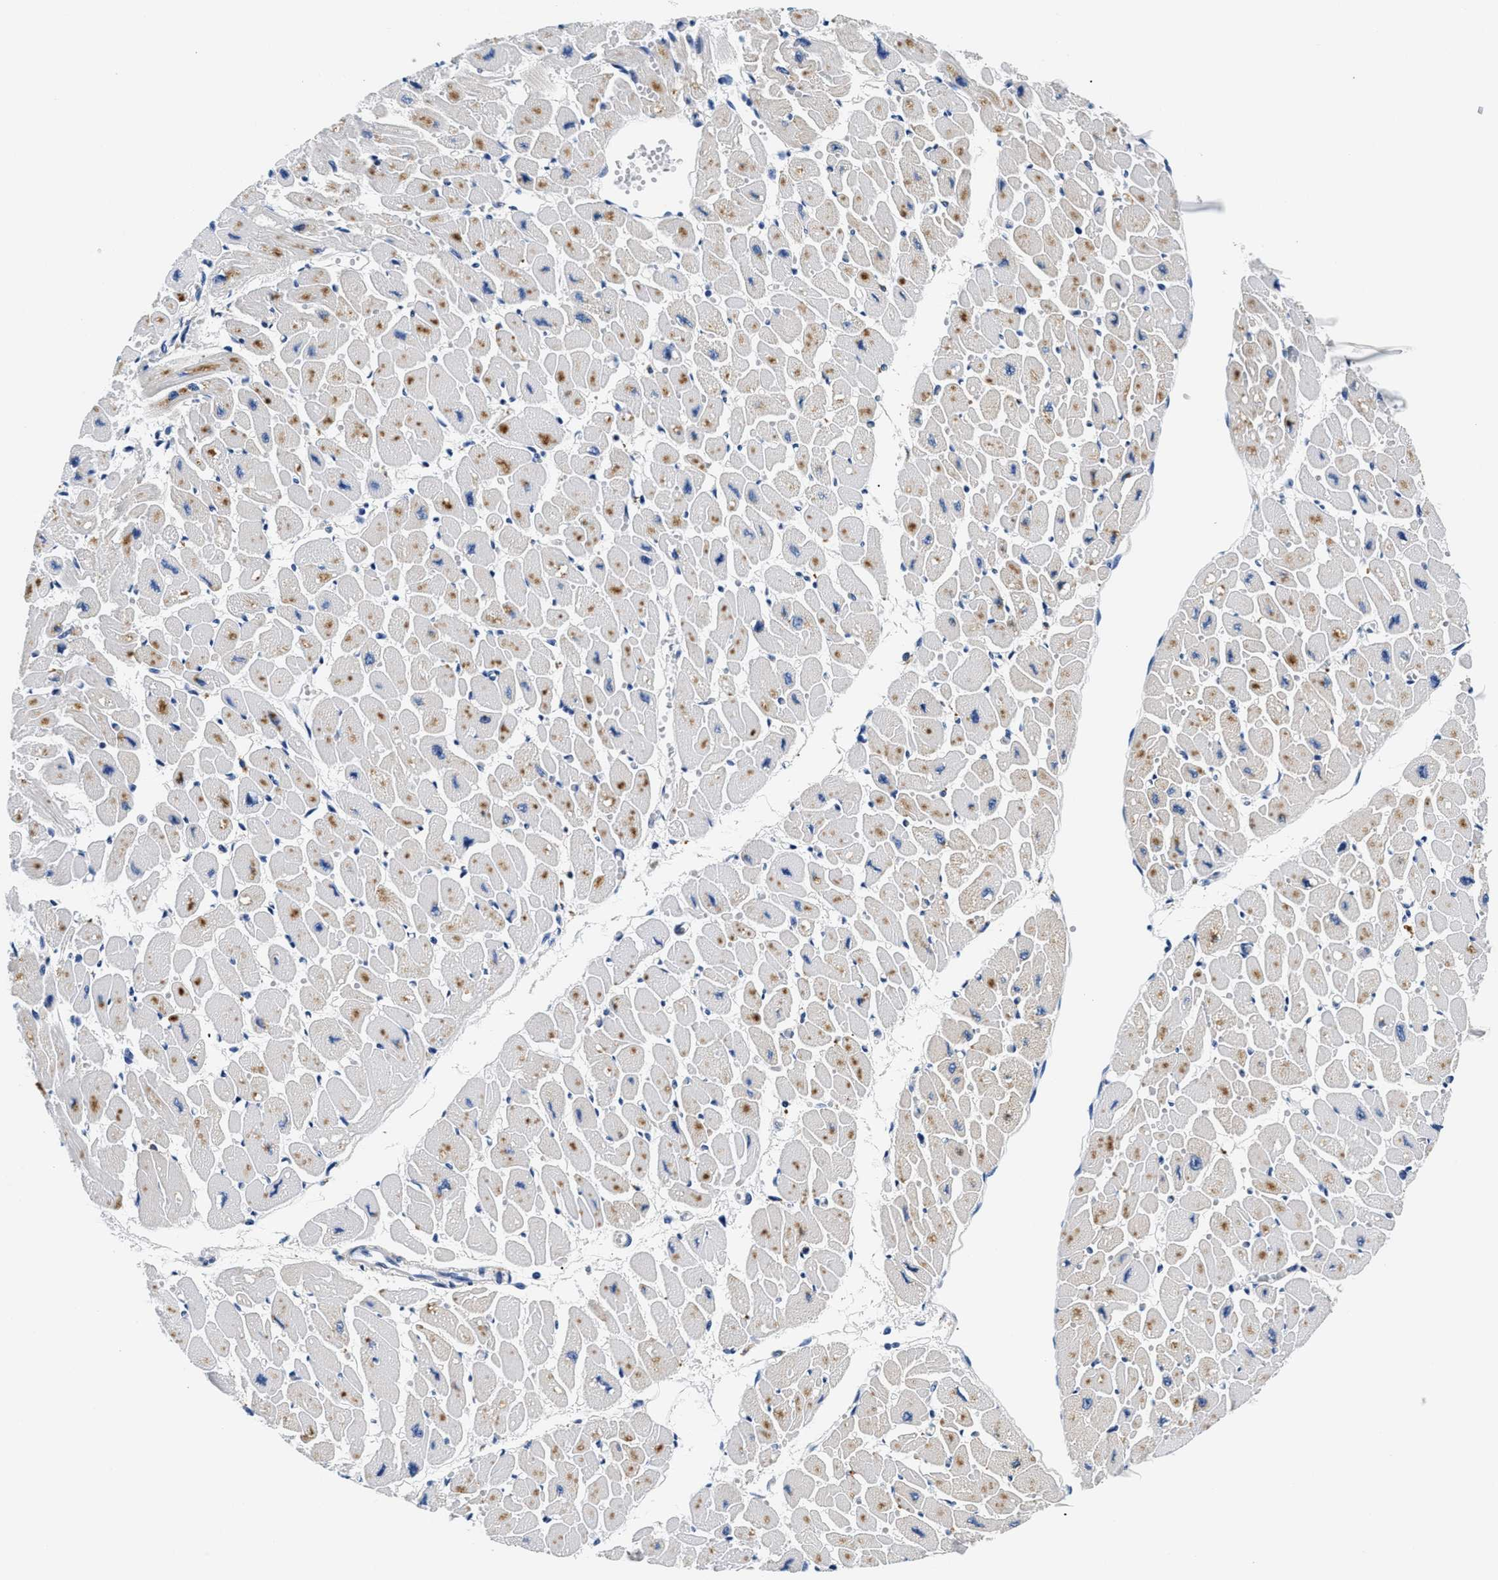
{"staining": {"intensity": "moderate", "quantity": "<25%", "location": "cytoplasmic/membranous"}, "tissue": "heart muscle", "cell_type": "Cardiomyocytes", "image_type": "normal", "snomed": [{"axis": "morphology", "description": "Normal tissue, NOS"}, {"axis": "topography", "description": "Heart"}], "caption": "The photomicrograph exhibits a brown stain indicating the presence of a protein in the cytoplasmic/membranous of cardiomyocytes in heart muscle.", "gene": "MEA1", "patient": {"sex": "female", "age": 54}}